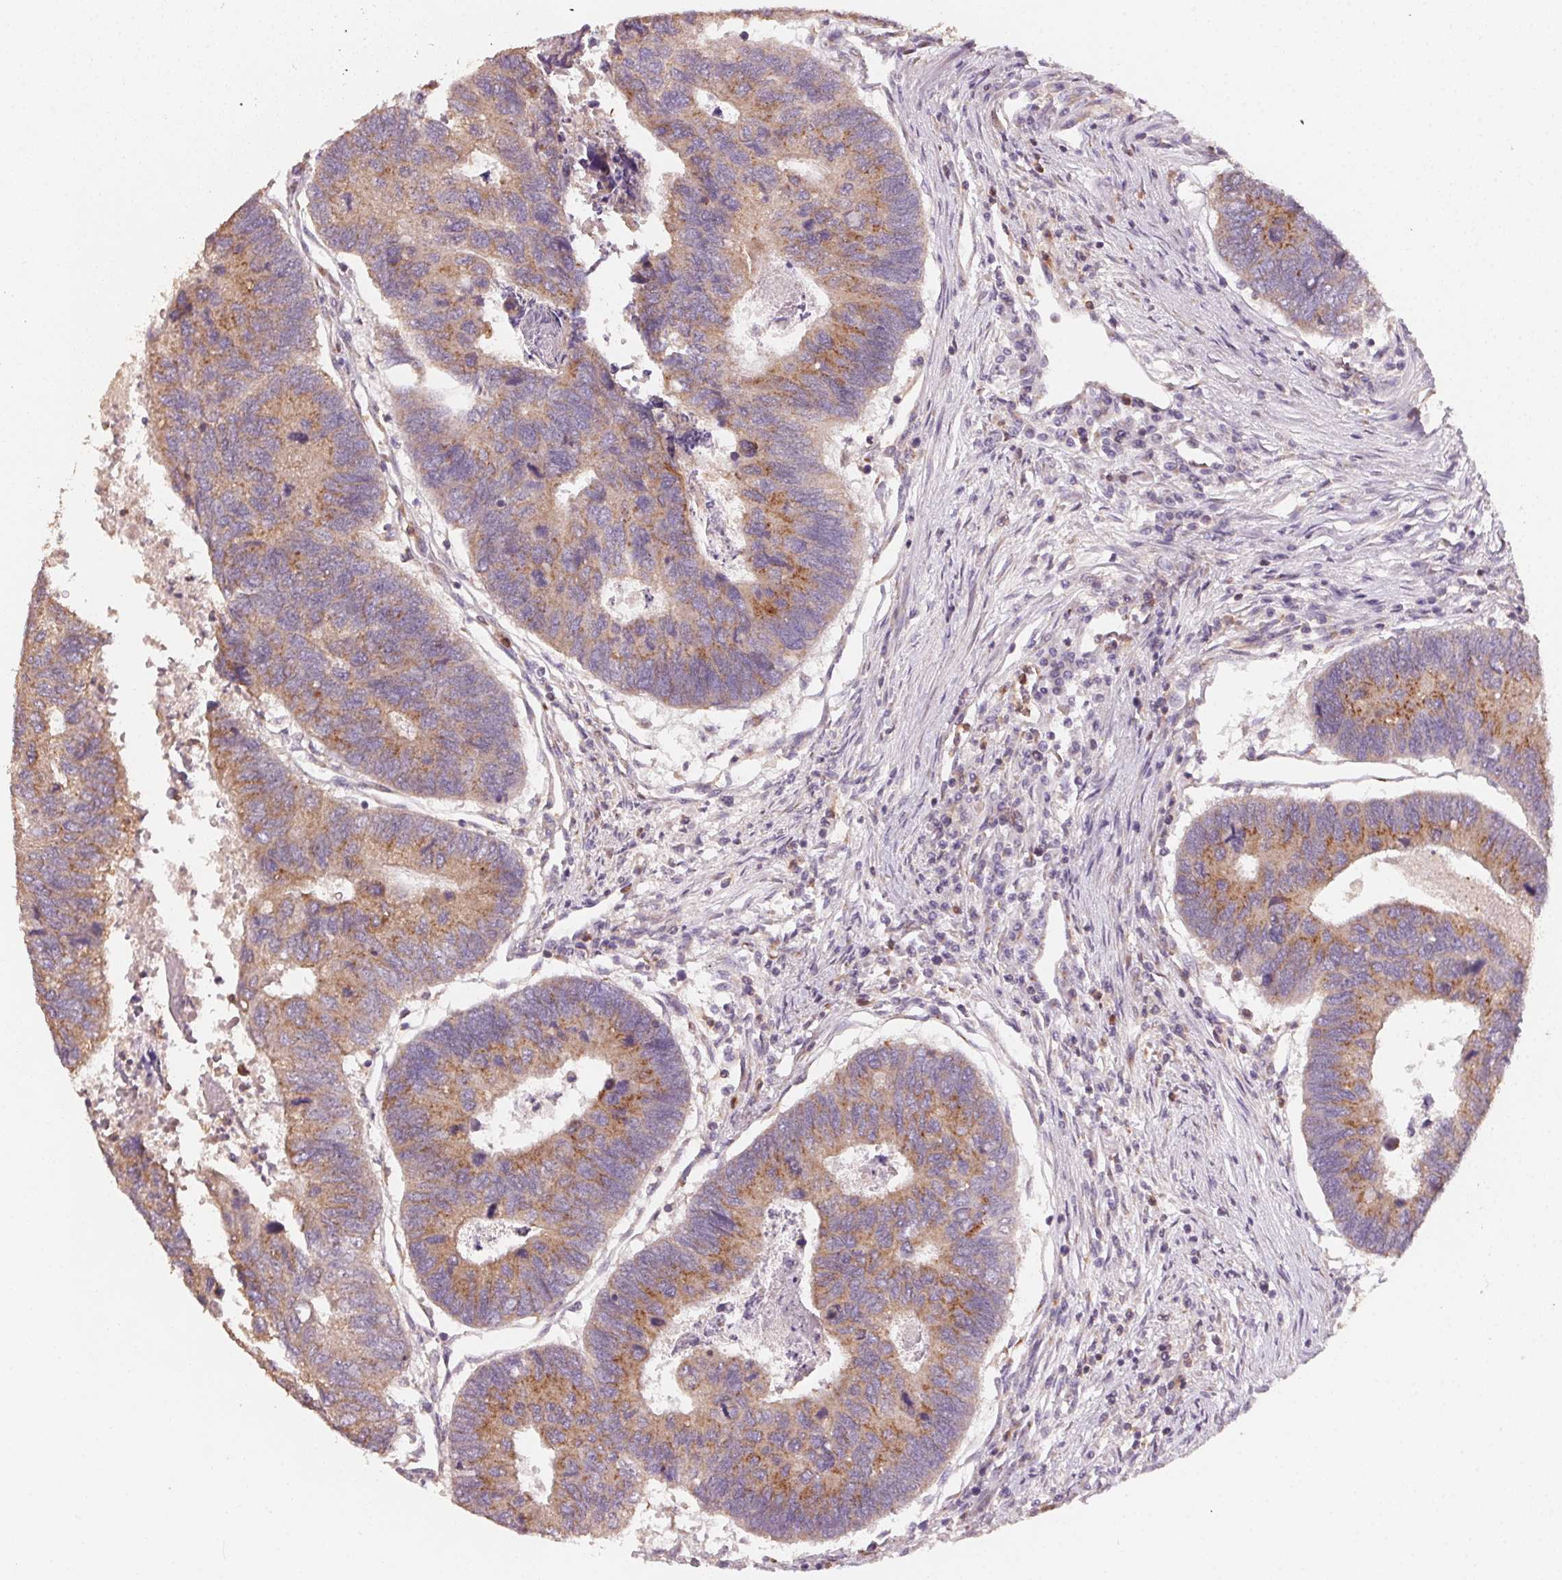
{"staining": {"intensity": "moderate", "quantity": ">75%", "location": "cytoplasmic/membranous"}, "tissue": "colorectal cancer", "cell_type": "Tumor cells", "image_type": "cancer", "snomed": [{"axis": "morphology", "description": "Adenocarcinoma, NOS"}, {"axis": "topography", "description": "Colon"}], "caption": "Approximately >75% of tumor cells in human adenocarcinoma (colorectal) show moderate cytoplasmic/membranous protein positivity as visualized by brown immunohistochemical staining.", "gene": "AP1S1", "patient": {"sex": "female", "age": 67}}